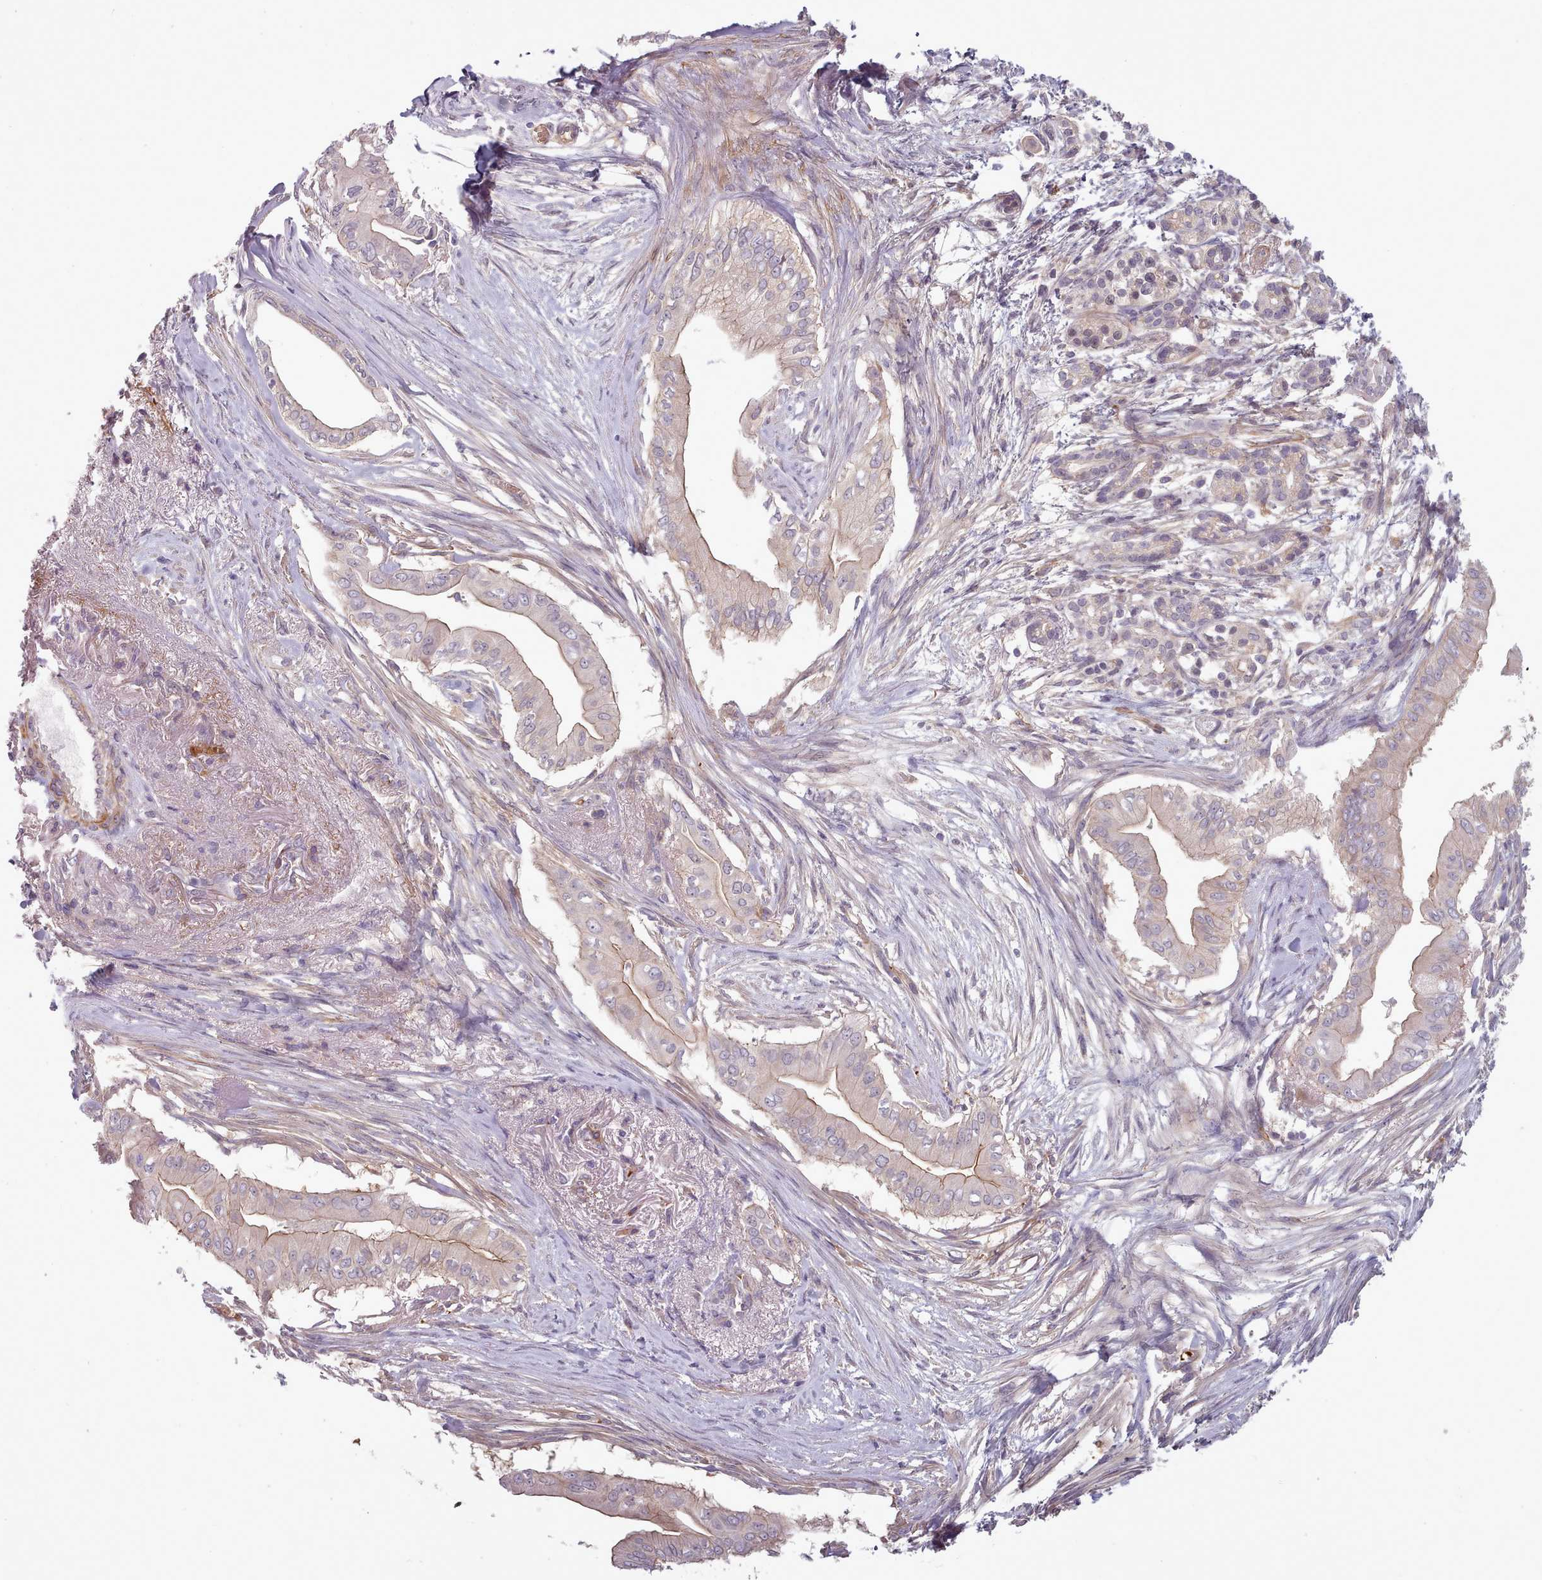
{"staining": {"intensity": "moderate", "quantity": "<25%", "location": "cytoplasmic/membranous"}, "tissue": "pancreatic cancer", "cell_type": "Tumor cells", "image_type": "cancer", "snomed": [{"axis": "morphology", "description": "Adenocarcinoma, NOS"}, {"axis": "topography", "description": "Pancreas"}], "caption": "Approximately <25% of tumor cells in human pancreatic cancer show moderate cytoplasmic/membranous protein expression as visualized by brown immunohistochemical staining.", "gene": "CLNS1A", "patient": {"sex": "male", "age": 71}}